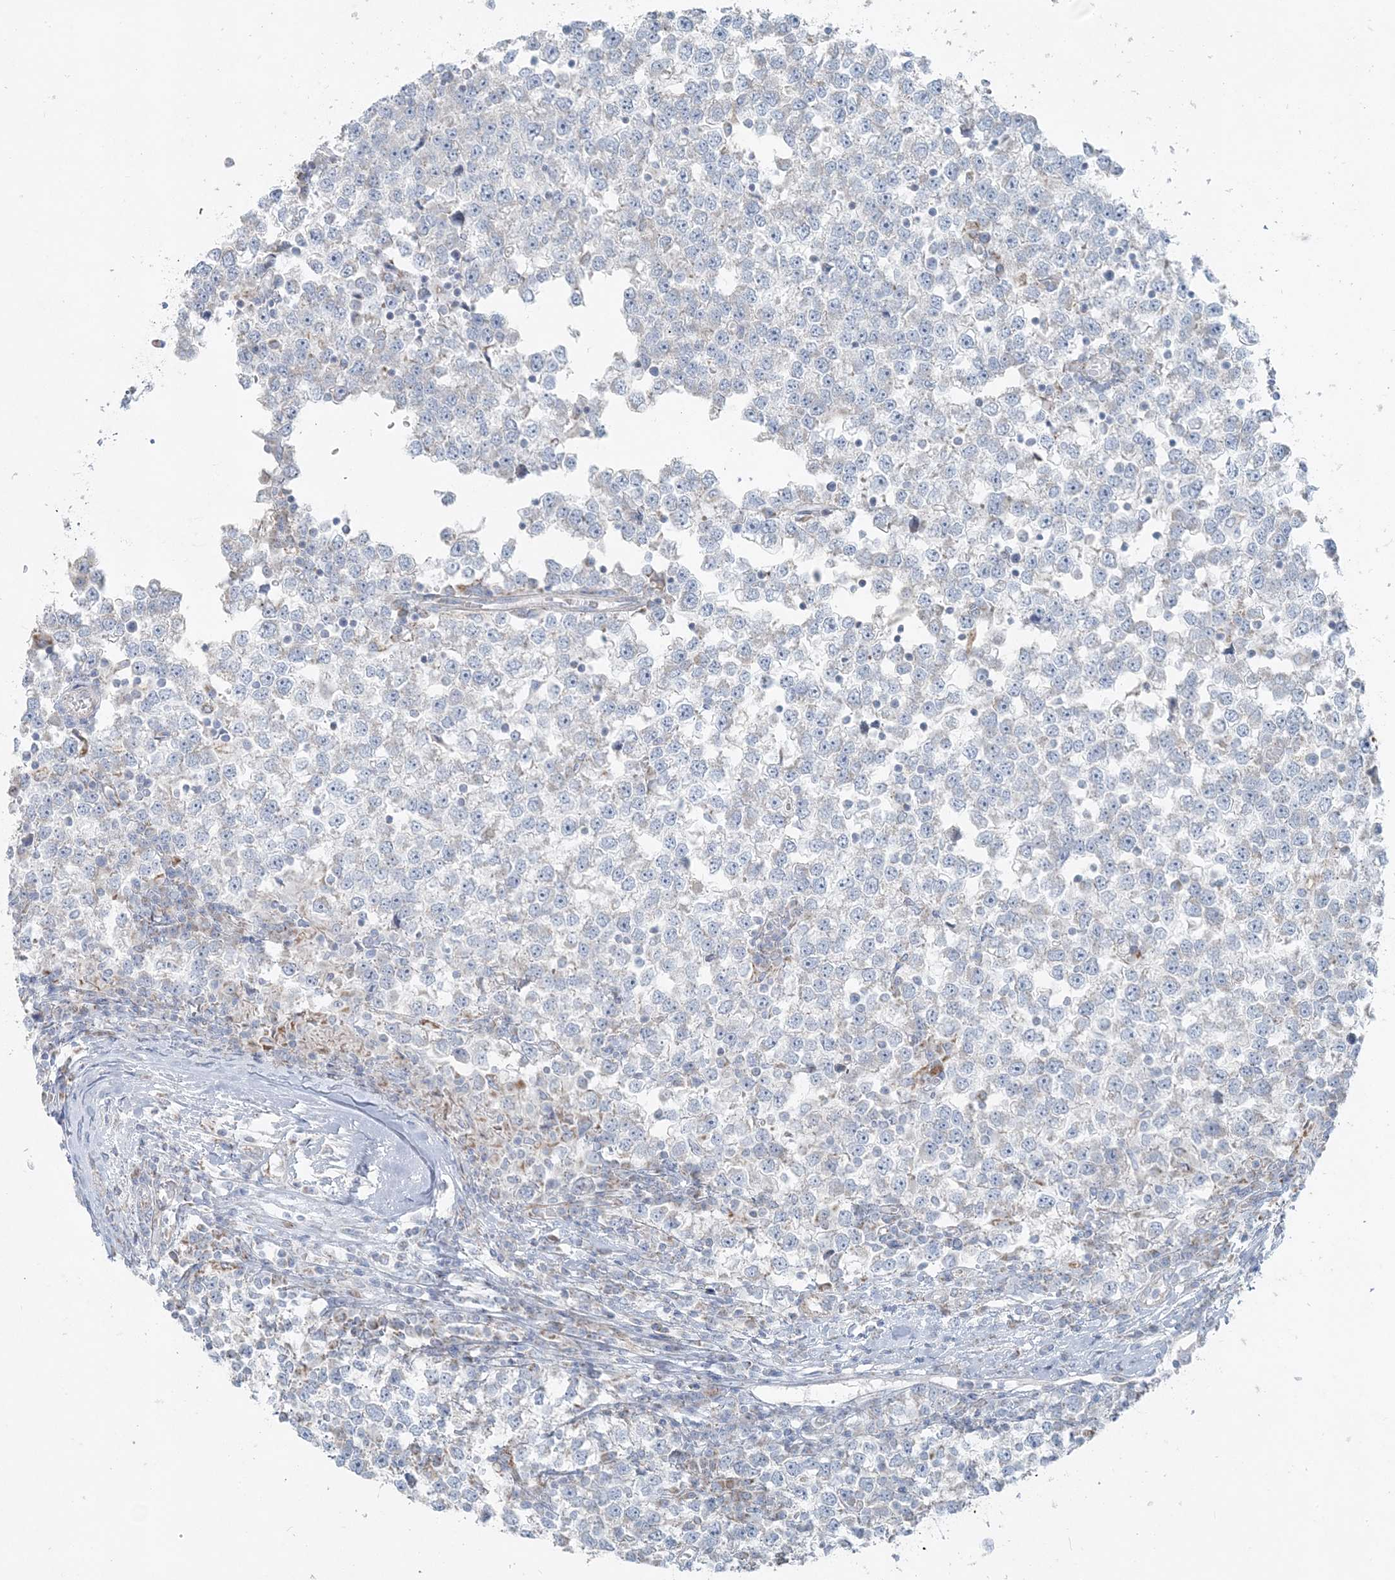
{"staining": {"intensity": "negative", "quantity": "none", "location": "none"}, "tissue": "testis cancer", "cell_type": "Tumor cells", "image_type": "cancer", "snomed": [{"axis": "morphology", "description": "Seminoma, NOS"}, {"axis": "topography", "description": "Testis"}], "caption": "A histopathology image of human testis cancer (seminoma) is negative for staining in tumor cells.", "gene": "PCCB", "patient": {"sex": "male", "age": 65}}